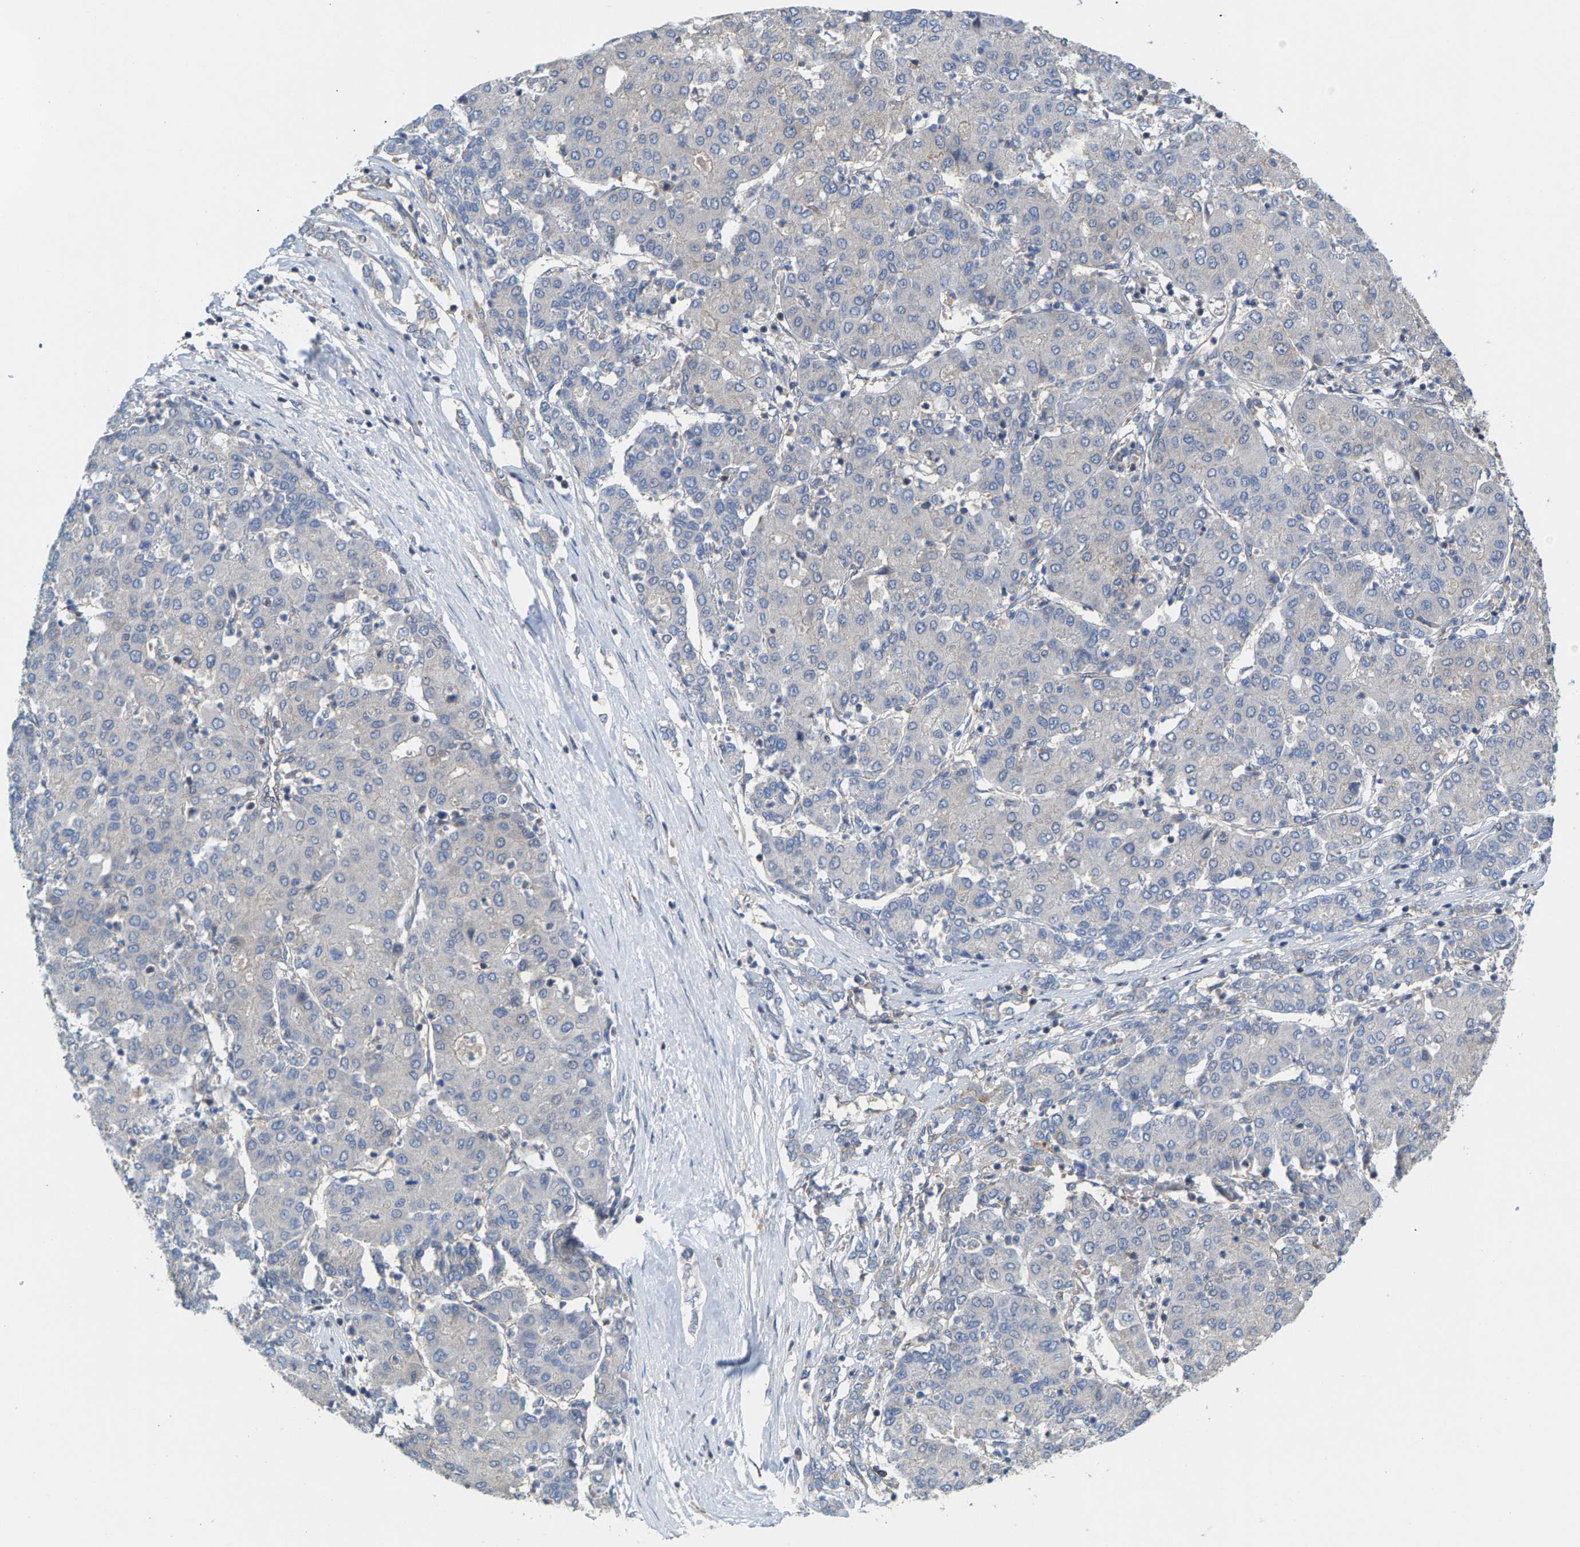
{"staining": {"intensity": "negative", "quantity": "none", "location": "none"}, "tissue": "liver cancer", "cell_type": "Tumor cells", "image_type": "cancer", "snomed": [{"axis": "morphology", "description": "Carcinoma, Hepatocellular, NOS"}, {"axis": "topography", "description": "Liver"}], "caption": "The histopathology image reveals no staining of tumor cells in hepatocellular carcinoma (liver). (DAB (3,3'-diaminobenzidine) IHC with hematoxylin counter stain).", "gene": "MRM1", "patient": {"sex": "male", "age": 65}}